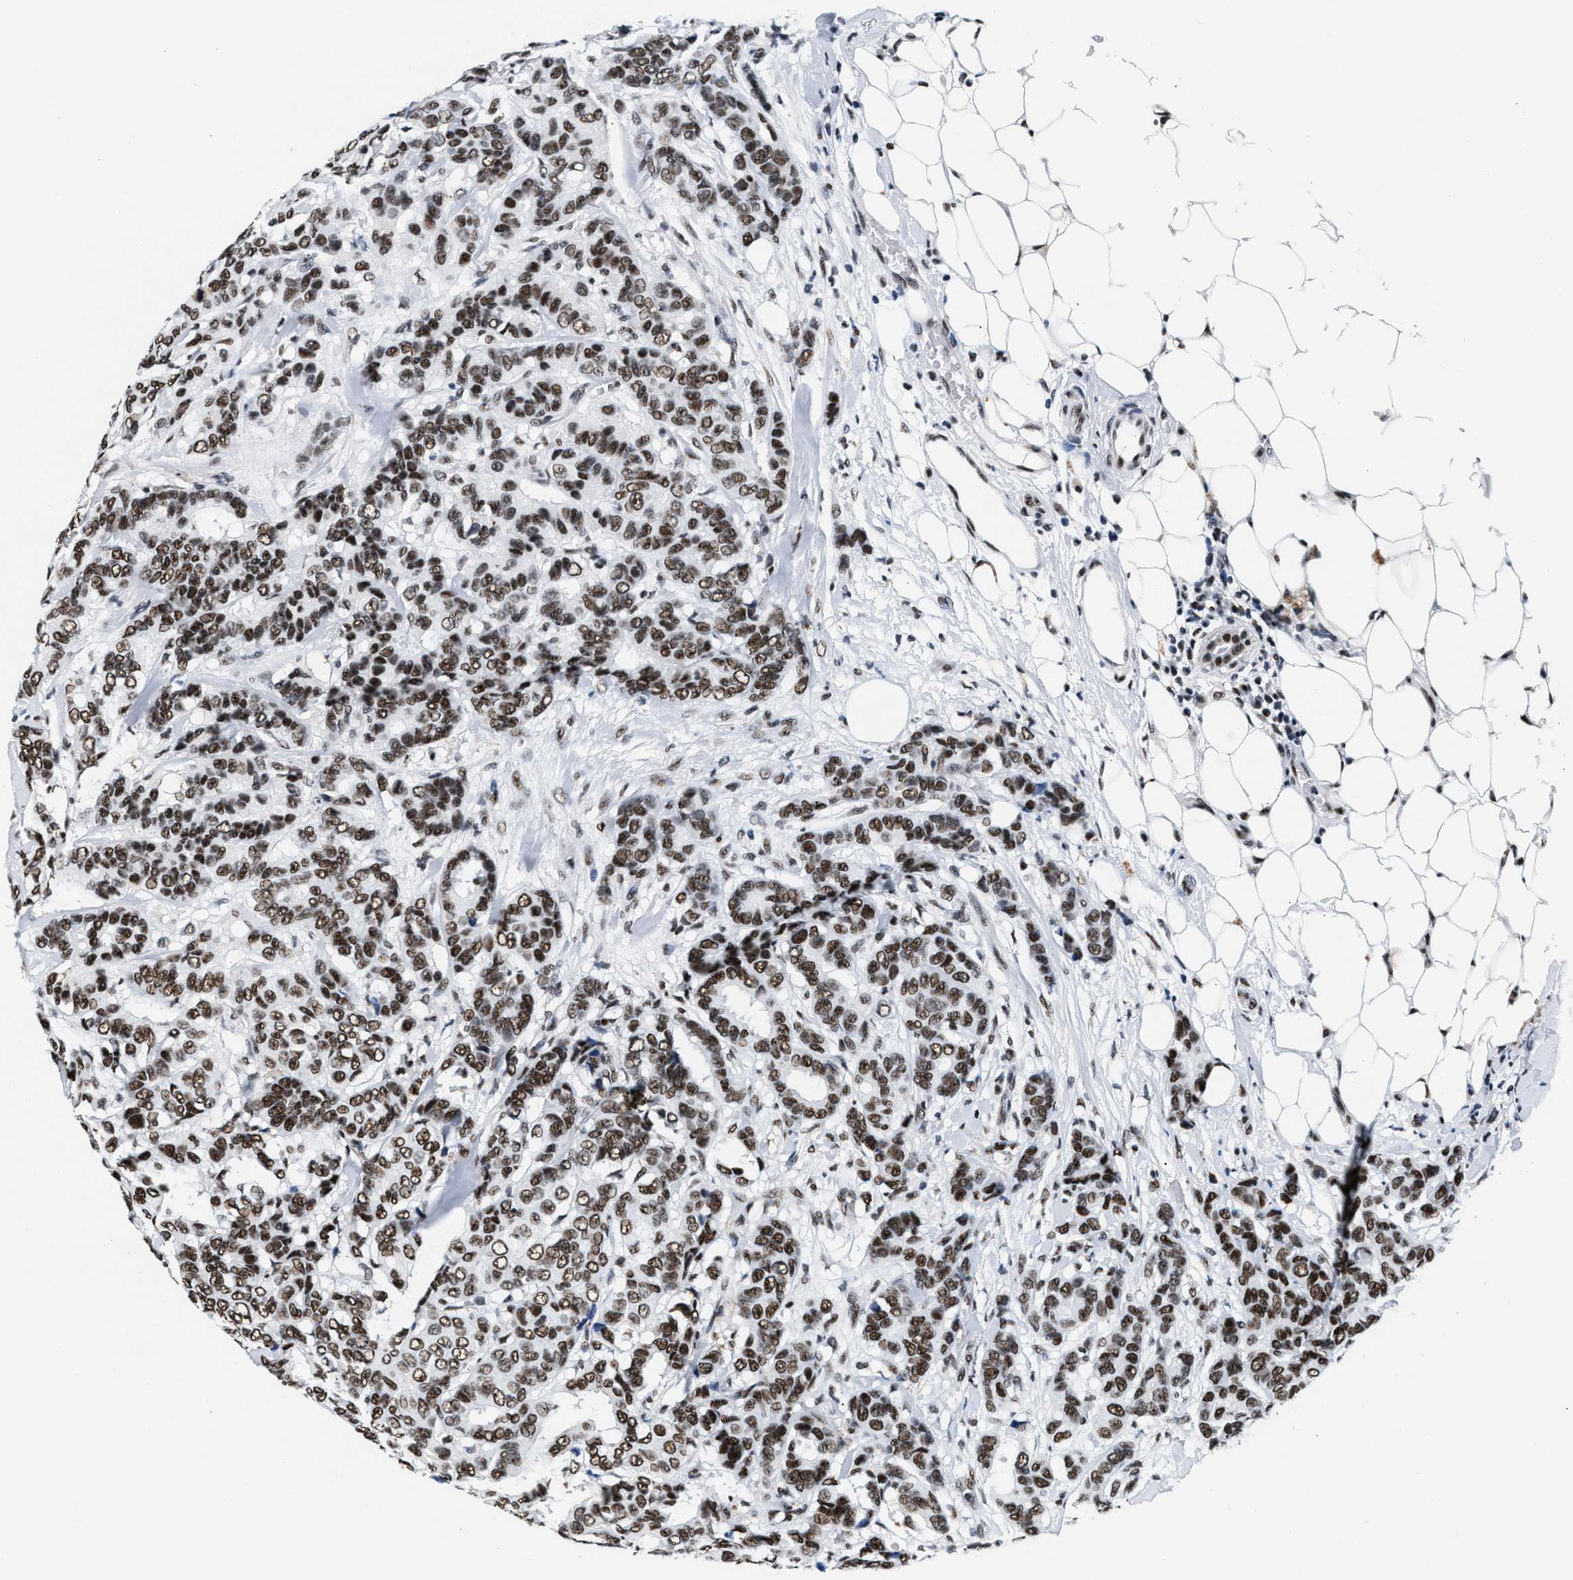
{"staining": {"intensity": "strong", "quantity": ">75%", "location": "nuclear"}, "tissue": "breast cancer", "cell_type": "Tumor cells", "image_type": "cancer", "snomed": [{"axis": "morphology", "description": "Duct carcinoma"}, {"axis": "topography", "description": "Breast"}], "caption": "Protein expression analysis of human breast cancer reveals strong nuclear positivity in about >75% of tumor cells.", "gene": "RAD50", "patient": {"sex": "female", "age": 87}}